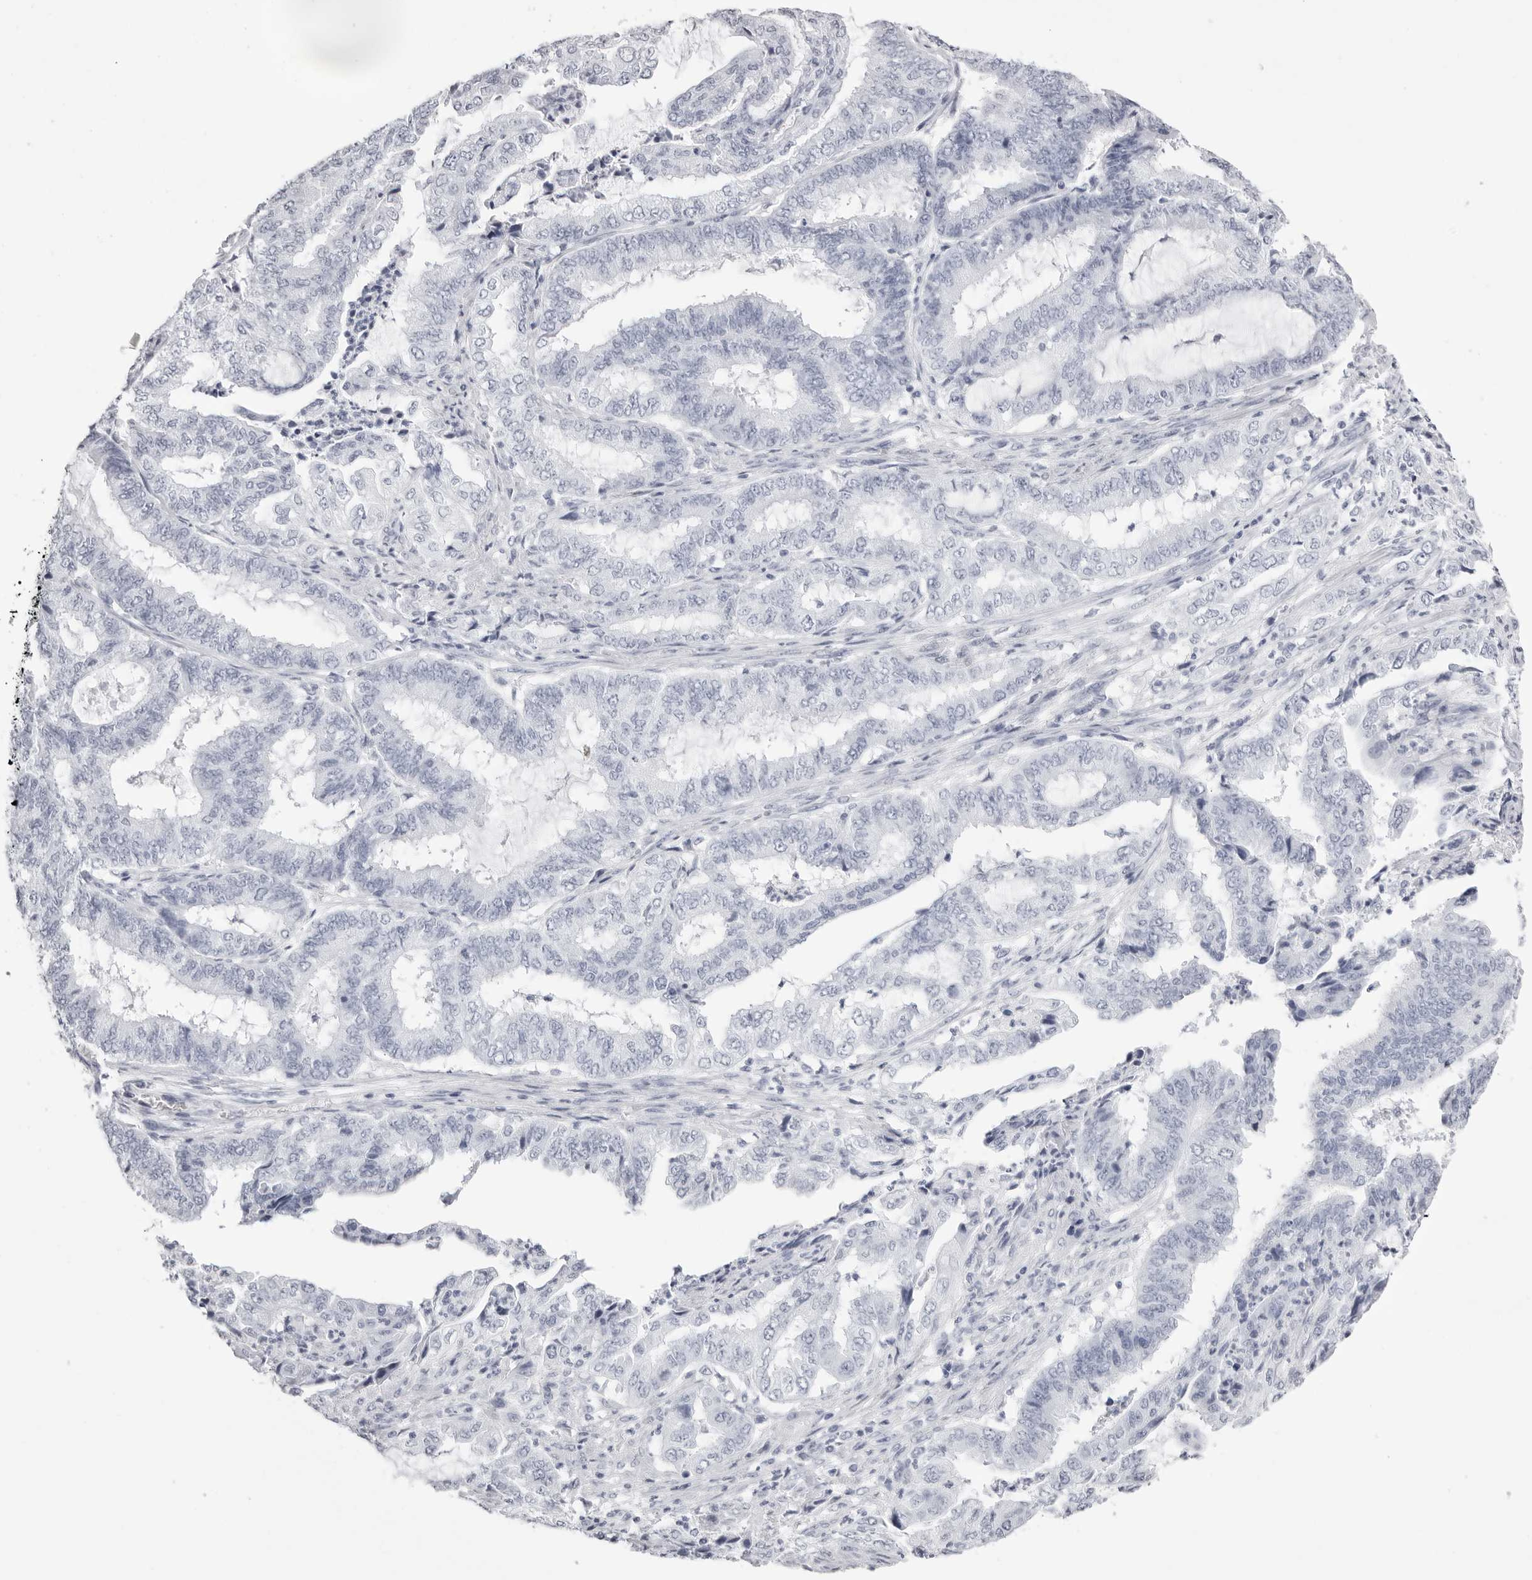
{"staining": {"intensity": "negative", "quantity": "none", "location": "none"}, "tissue": "endometrial cancer", "cell_type": "Tumor cells", "image_type": "cancer", "snomed": [{"axis": "morphology", "description": "Adenocarcinoma, NOS"}, {"axis": "topography", "description": "Endometrium"}], "caption": "There is no significant staining in tumor cells of endometrial adenocarcinoma.", "gene": "RHO", "patient": {"sex": "female", "age": 51}}